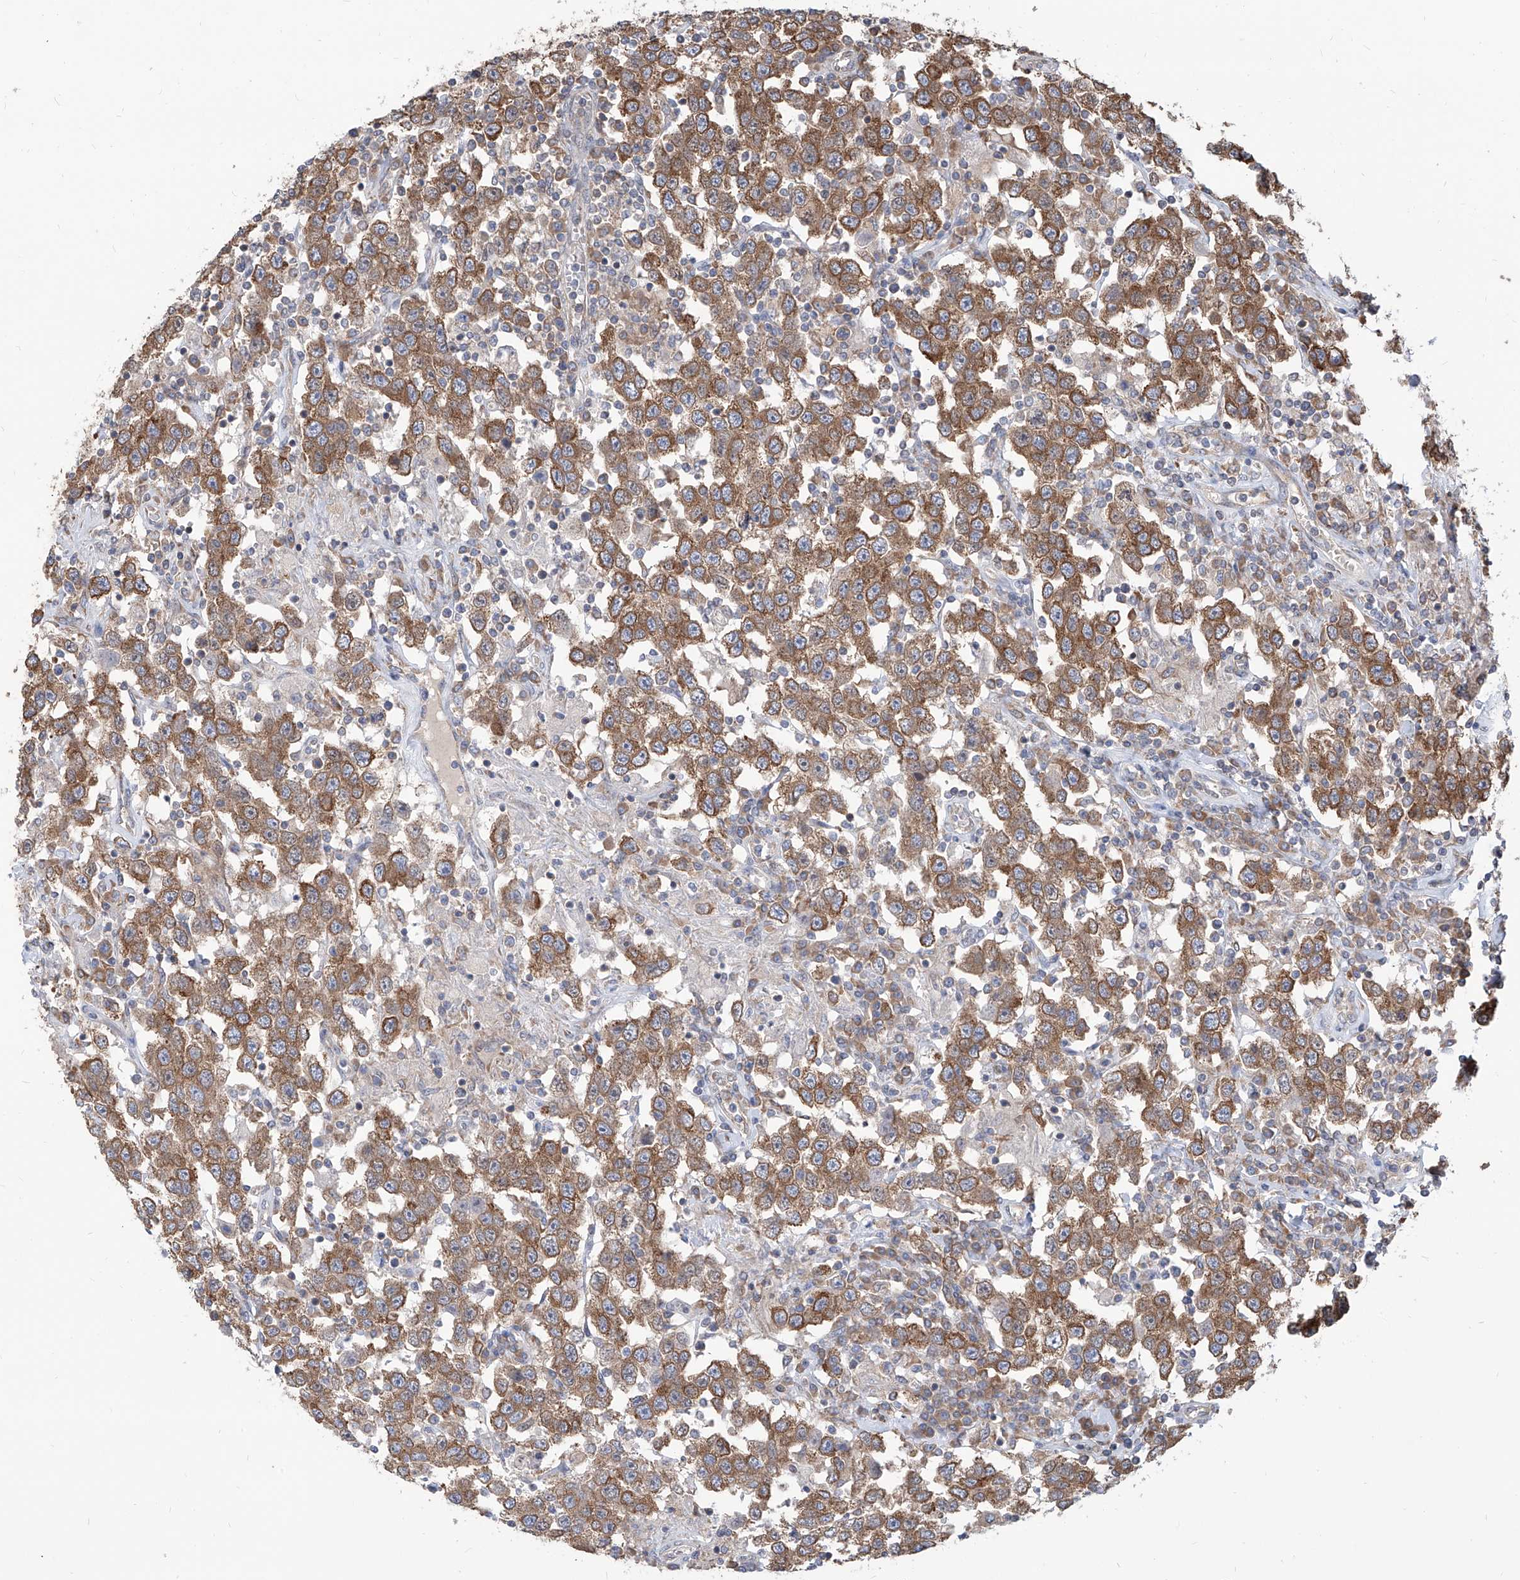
{"staining": {"intensity": "moderate", "quantity": ">75%", "location": "cytoplasmic/membranous"}, "tissue": "testis cancer", "cell_type": "Tumor cells", "image_type": "cancer", "snomed": [{"axis": "morphology", "description": "Seminoma, NOS"}, {"axis": "topography", "description": "Testis"}], "caption": "High-power microscopy captured an IHC image of testis seminoma, revealing moderate cytoplasmic/membranous expression in approximately >75% of tumor cells.", "gene": "FAM83B", "patient": {"sex": "male", "age": 41}}